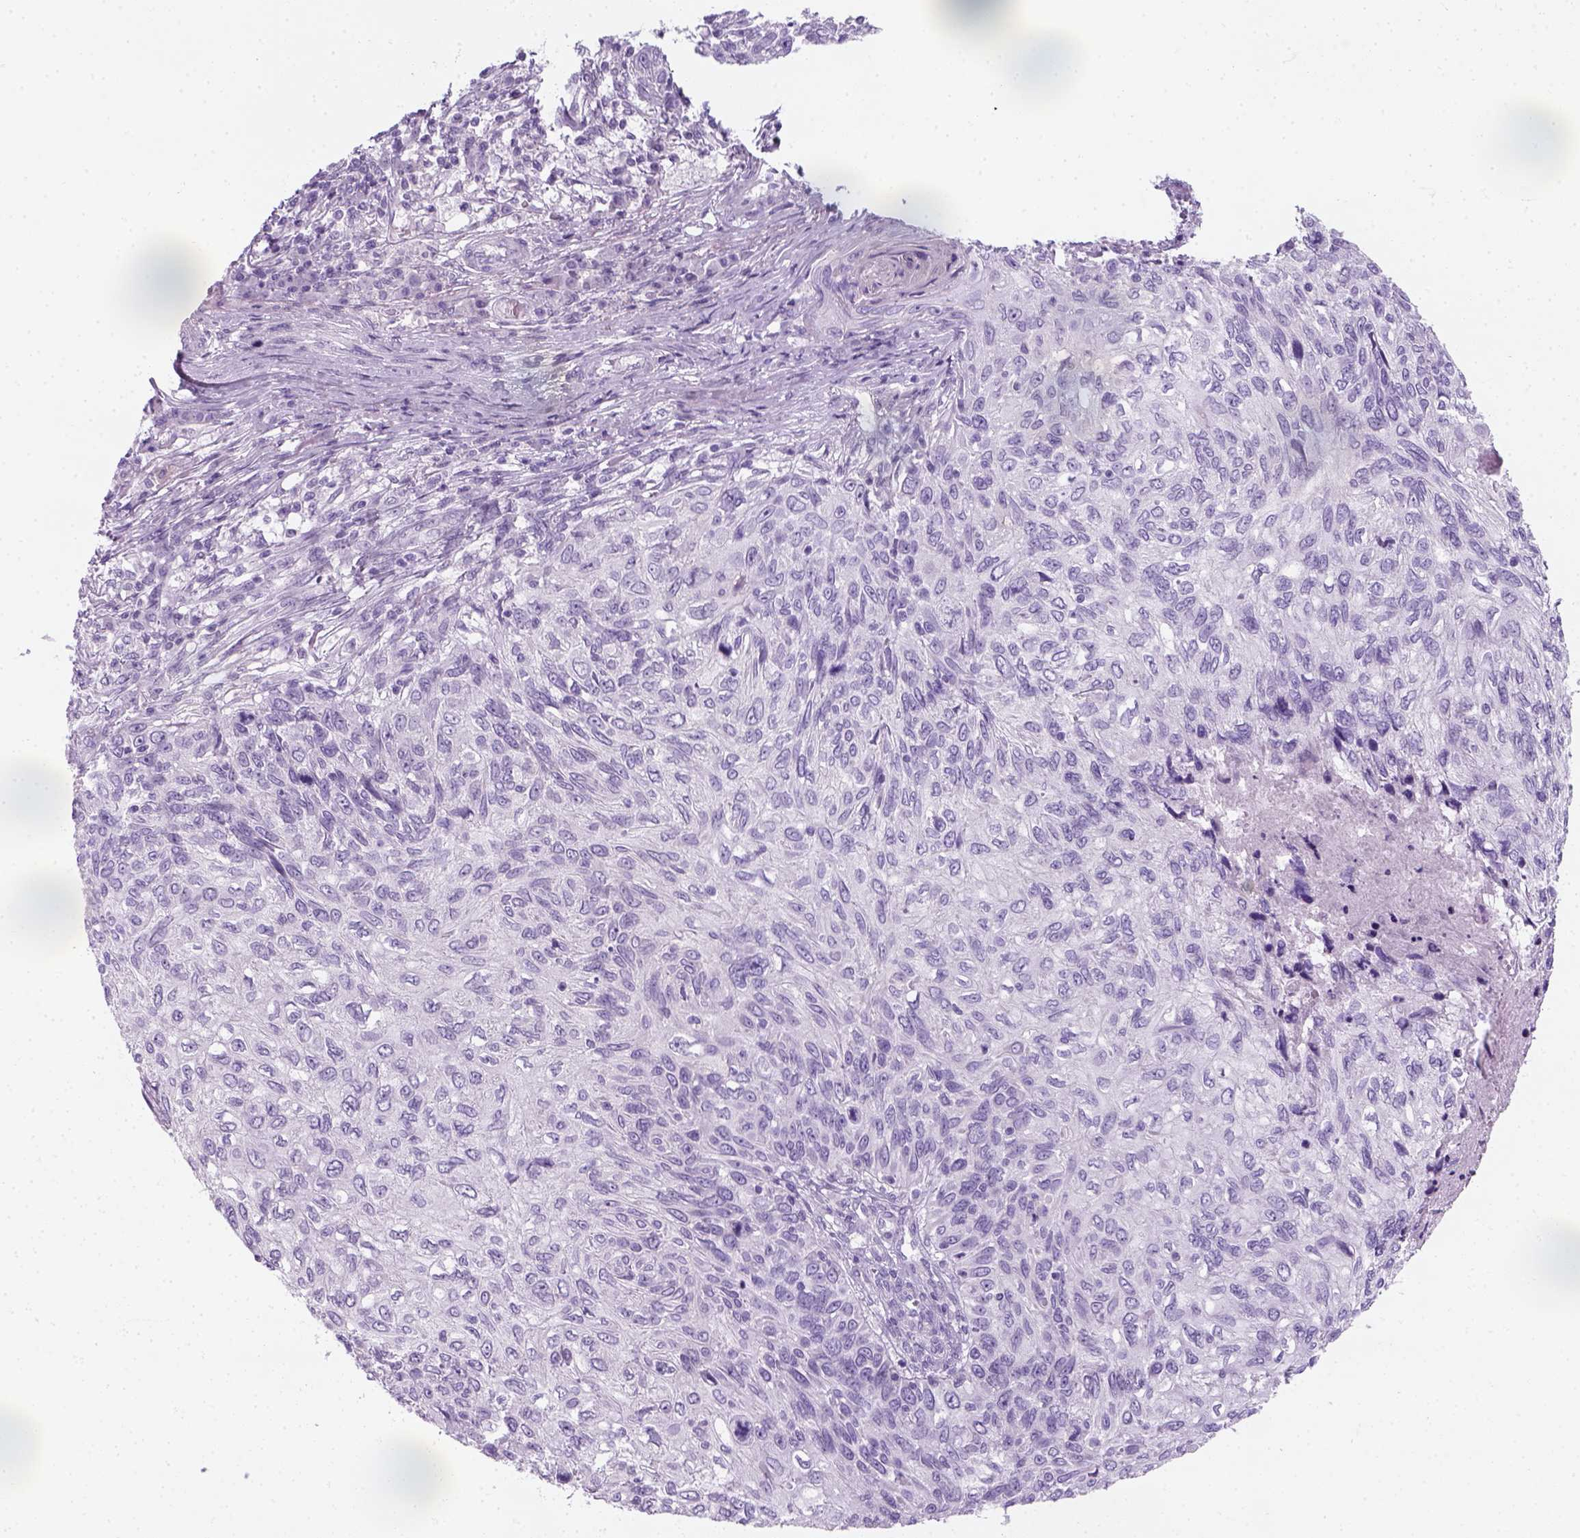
{"staining": {"intensity": "negative", "quantity": "none", "location": "none"}, "tissue": "skin cancer", "cell_type": "Tumor cells", "image_type": "cancer", "snomed": [{"axis": "morphology", "description": "Squamous cell carcinoma, NOS"}, {"axis": "topography", "description": "Skin"}], "caption": "Squamous cell carcinoma (skin) stained for a protein using immunohistochemistry (IHC) exhibits no staining tumor cells.", "gene": "SLC12A5", "patient": {"sex": "male", "age": 92}}